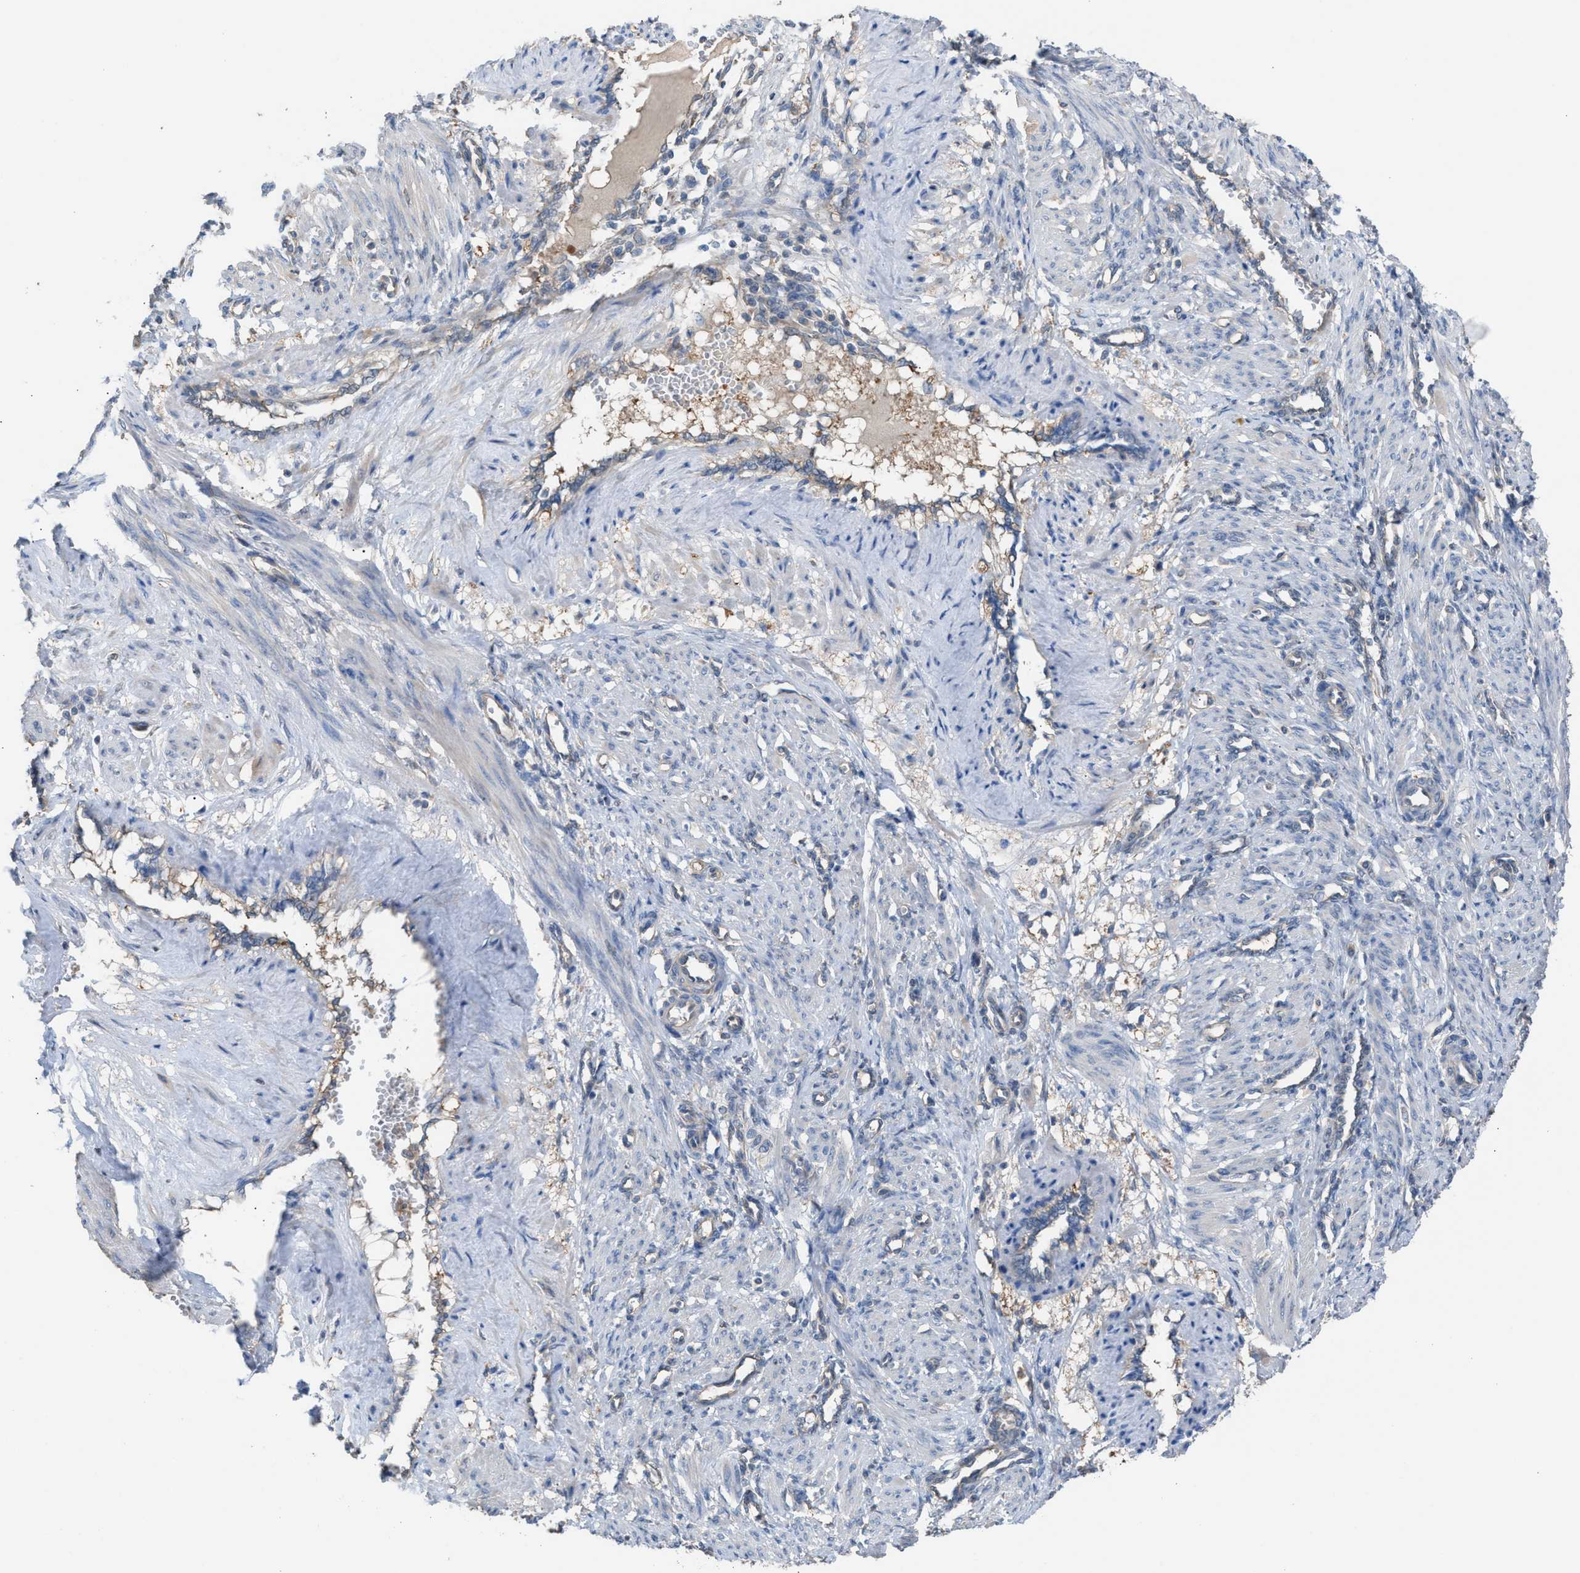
{"staining": {"intensity": "negative", "quantity": "none", "location": "none"}, "tissue": "smooth muscle", "cell_type": "Smooth muscle cells", "image_type": "normal", "snomed": [{"axis": "morphology", "description": "Normal tissue, NOS"}, {"axis": "topography", "description": "Endometrium"}], "caption": "This is an immunohistochemistry (IHC) photomicrograph of normal smooth muscle. There is no staining in smooth muscle cells.", "gene": "NQO2", "patient": {"sex": "female", "age": 33}}